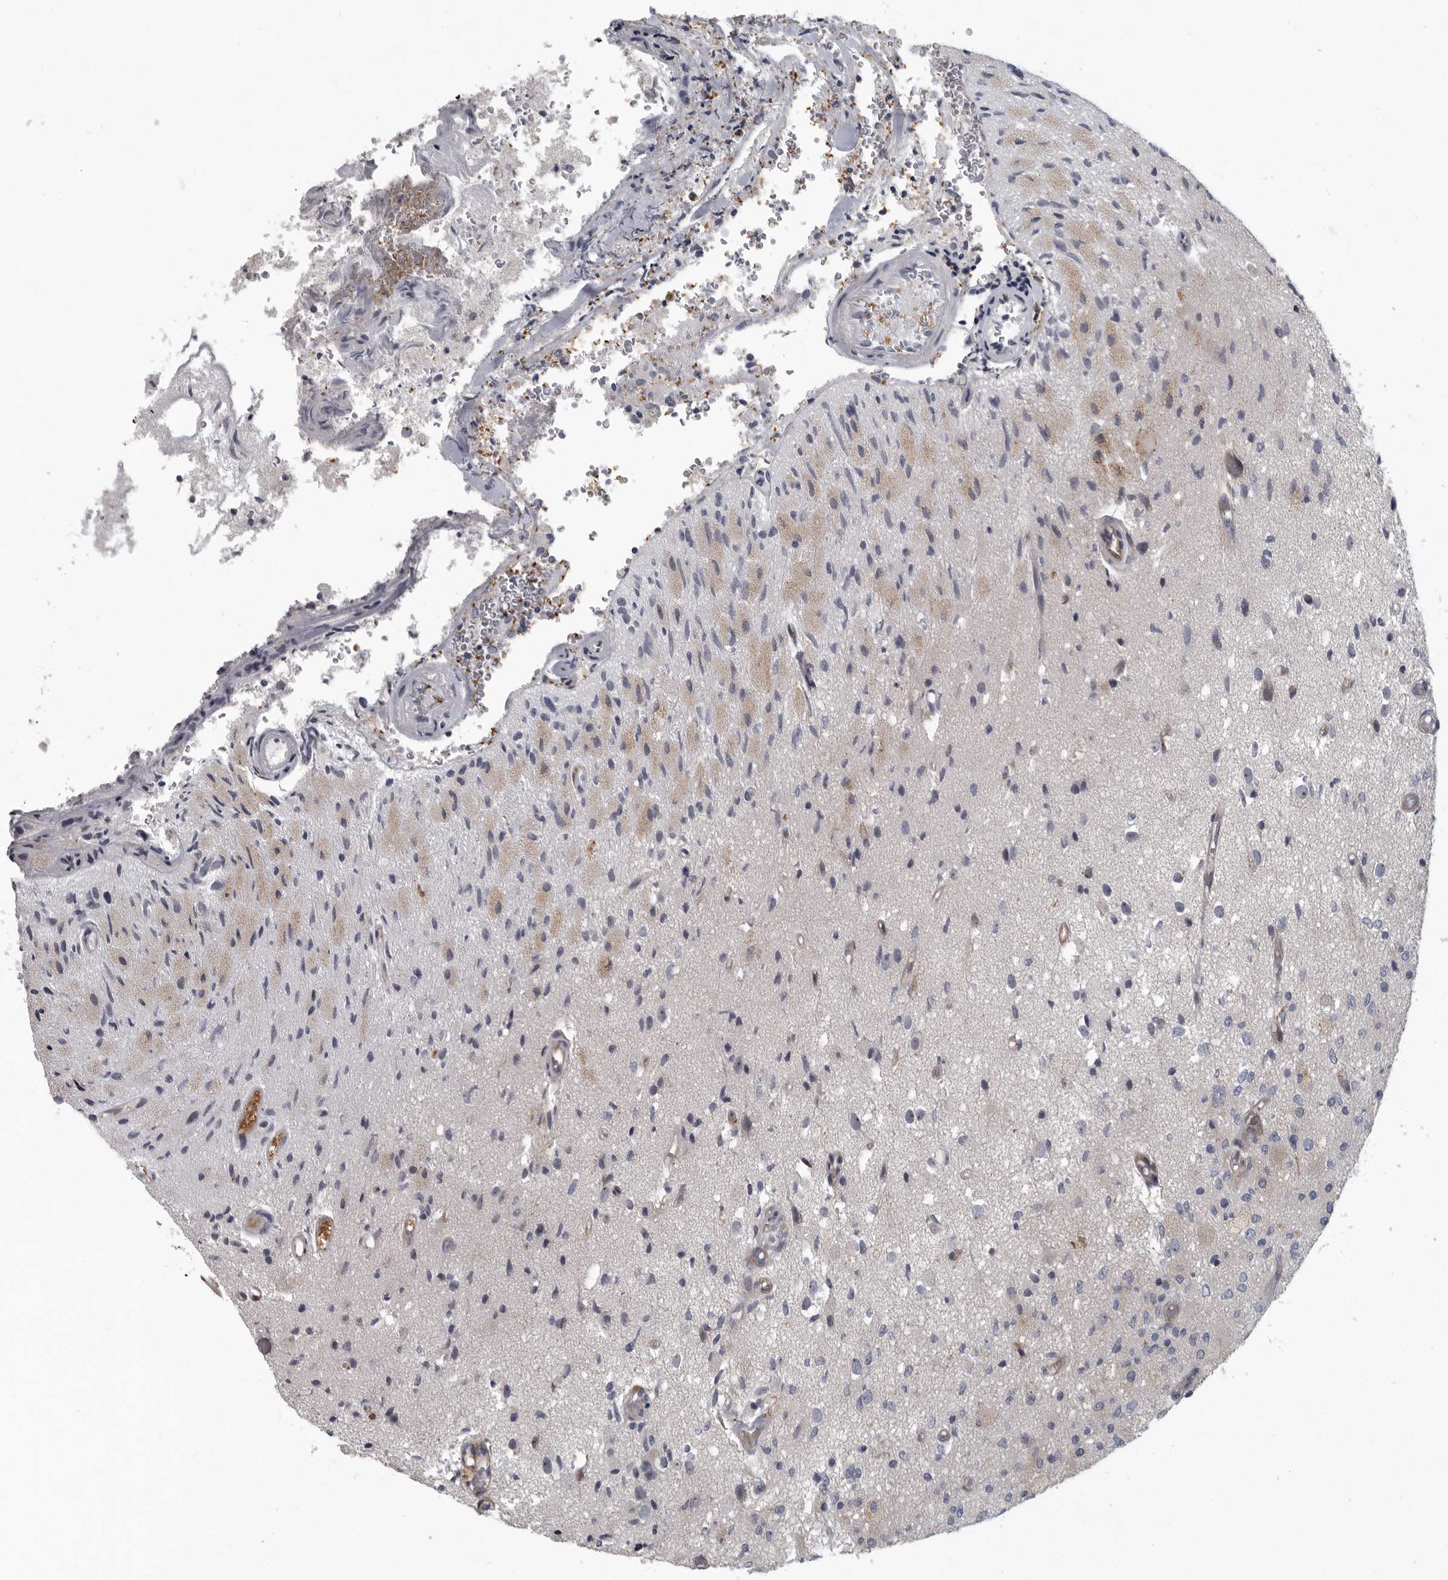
{"staining": {"intensity": "negative", "quantity": "none", "location": "none"}, "tissue": "glioma", "cell_type": "Tumor cells", "image_type": "cancer", "snomed": [{"axis": "morphology", "description": "Normal tissue, NOS"}, {"axis": "morphology", "description": "Glioma, malignant, High grade"}, {"axis": "topography", "description": "Cerebral cortex"}], "caption": "IHC of glioma shows no expression in tumor cells.", "gene": "PDCD11", "patient": {"sex": "male", "age": 77}}